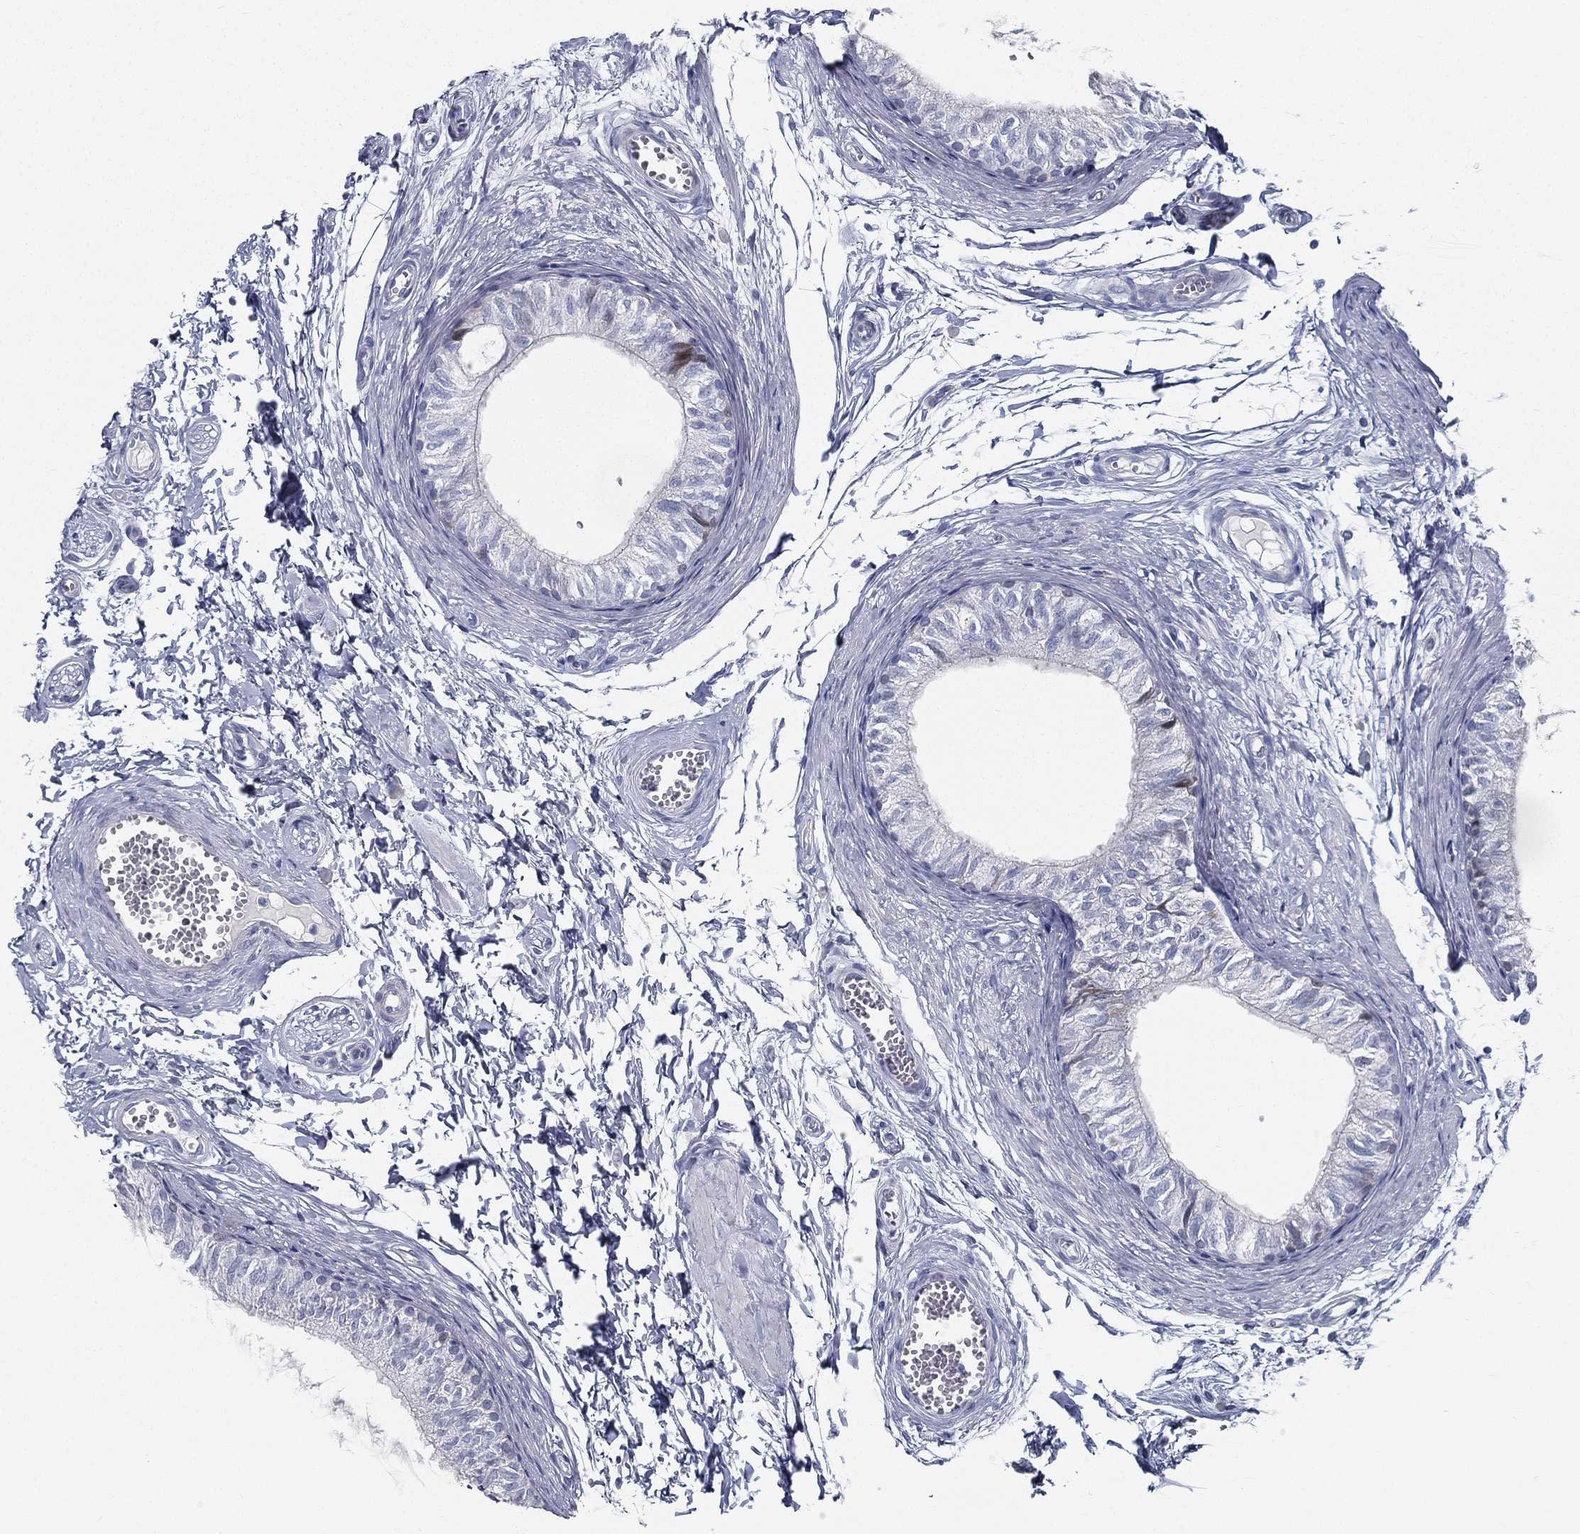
{"staining": {"intensity": "negative", "quantity": "none", "location": "none"}, "tissue": "epididymis", "cell_type": "Glandular cells", "image_type": "normal", "snomed": [{"axis": "morphology", "description": "Normal tissue, NOS"}, {"axis": "topography", "description": "Epididymis"}], "caption": "There is no significant expression in glandular cells of epididymis. (DAB immunohistochemistry (IHC) visualized using brightfield microscopy, high magnification).", "gene": "SPPL2C", "patient": {"sex": "male", "age": 22}}